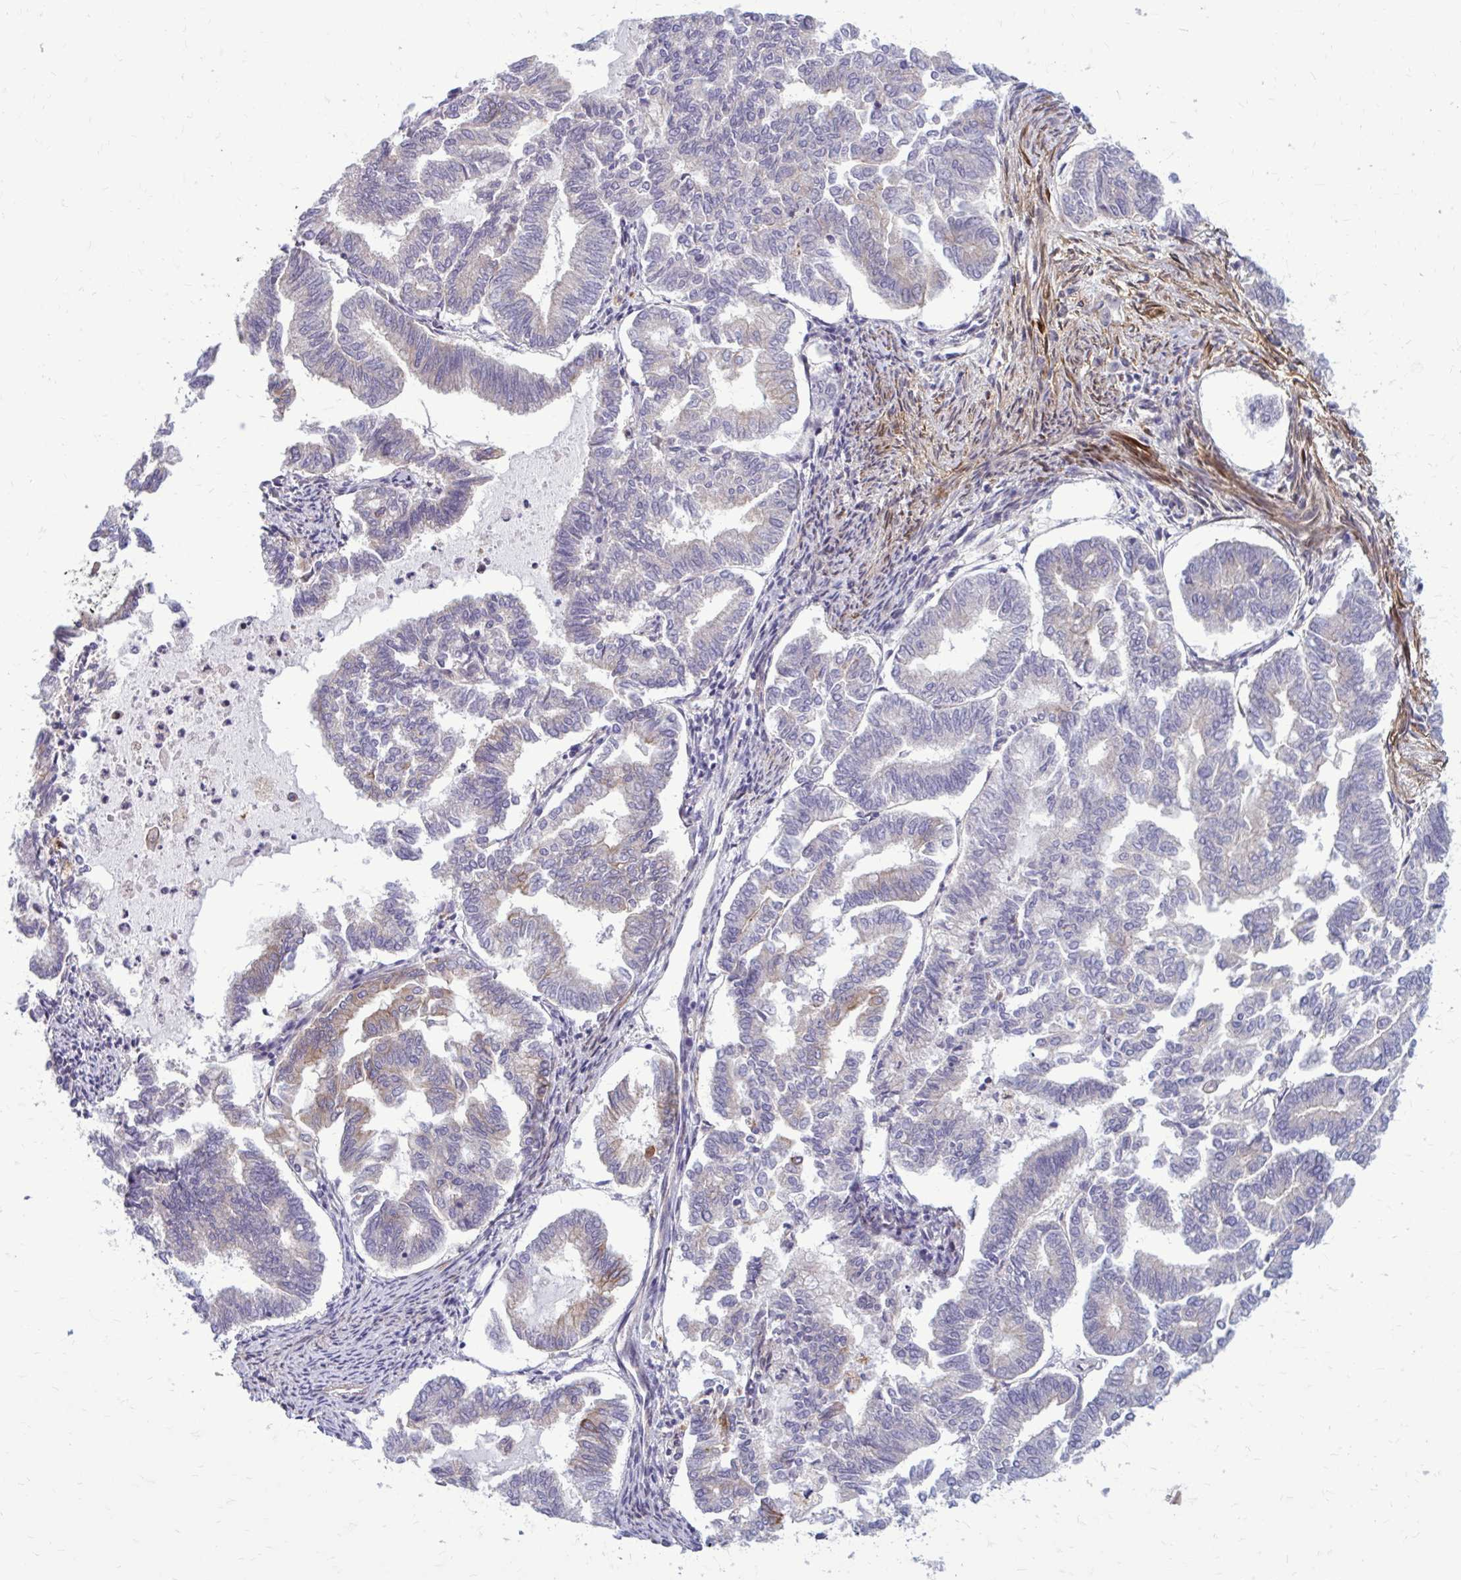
{"staining": {"intensity": "negative", "quantity": "none", "location": "none"}, "tissue": "endometrial cancer", "cell_type": "Tumor cells", "image_type": "cancer", "snomed": [{"axis": "morphology", "description": "Adenocarcinoma, NOS"}, {"axis": "topography", "description": "Endometrium"}], "caption": "DAB immunohistochemical staining of human endometrial cancer displays no significant positivity in tumor cells.", "gene": "FAP", "patient": {"sex": "female", "age": 79}}